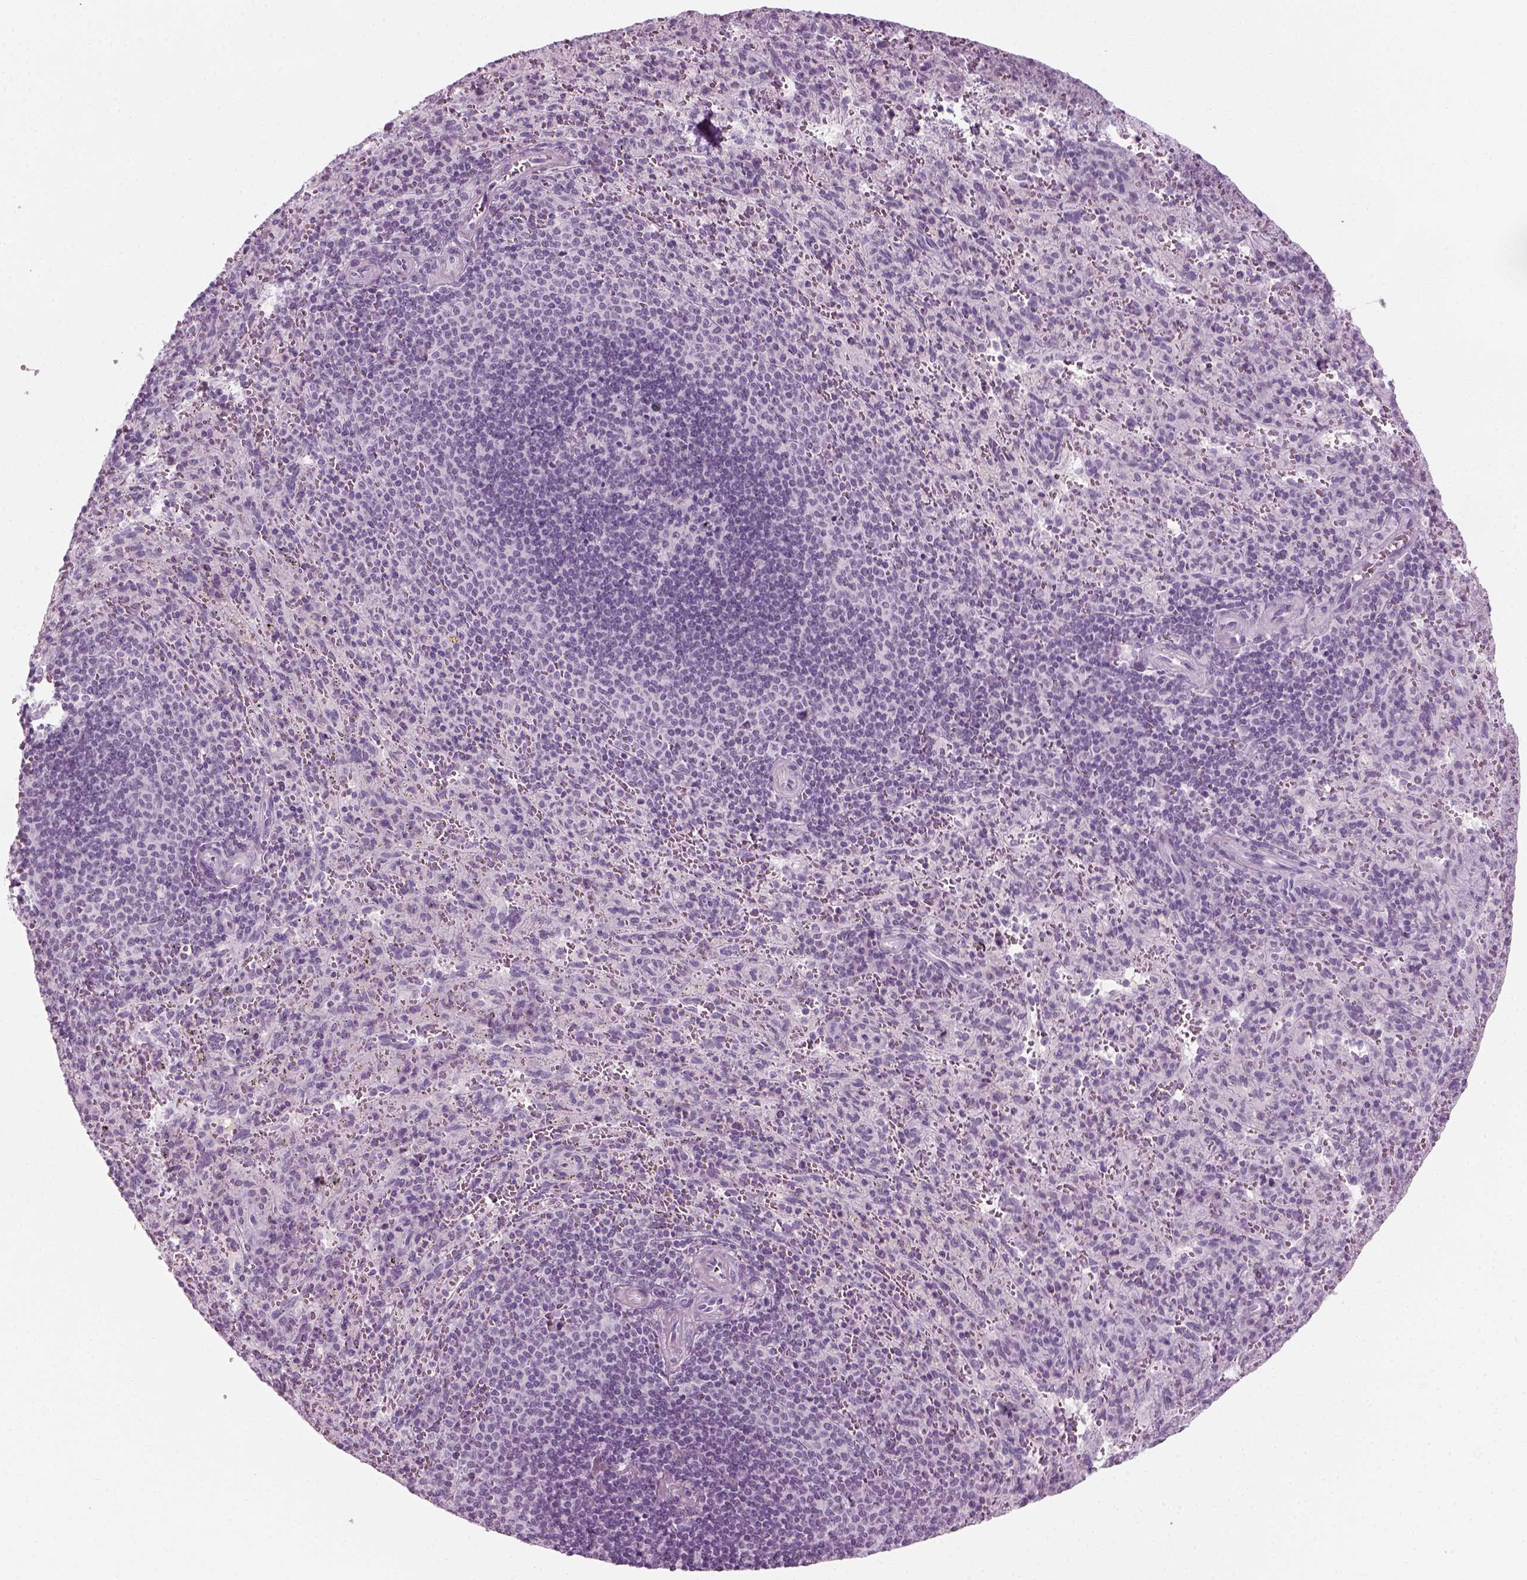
{"staining": {"intensity": "negative", "quantity": "none", "location": "none"}, "tissue": "spleen", "cell_type": "Cells in red pulp", "image_type": "normal", "snomed": [{"axis": "morphology", "description": "Normal tissue, NOS"}, {"axis": "topography", "description": "Spleen"}], "caption": "A high-resolution photomicrograph shows immunohistochemistry staining of benign spleen, which shows no significant staining in cells in red pulp. (DAB (3,3'-diaminobenzidine) immunohistochemistry (IHC) with hematoxylin counter stain).", "gene": "KRT75", "patient": {"sex": "male", "age": 57}}